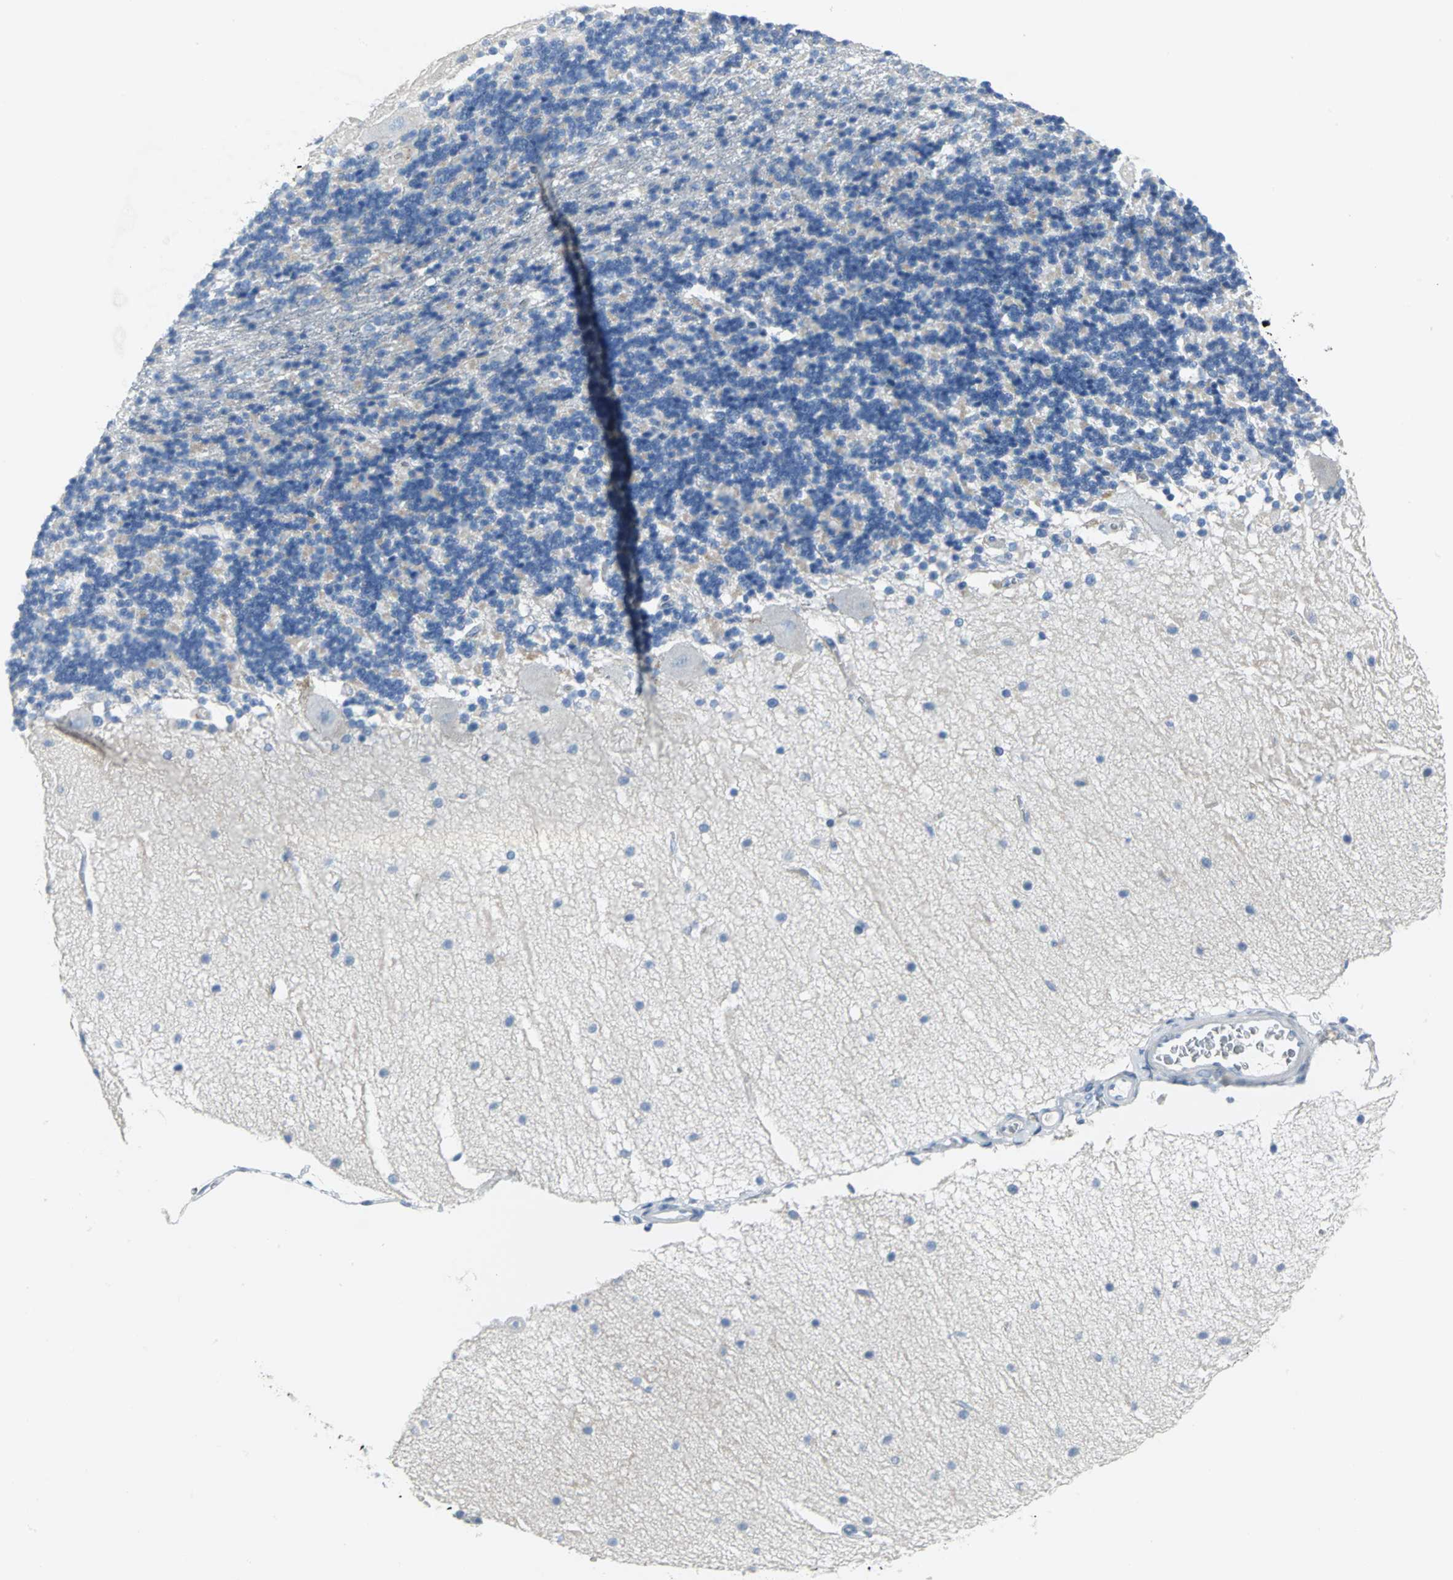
{"staining": {"intensity": "negative", "quantity": "none", "location": "none"}, "tissue": "cerebellum", "cell_type": "Cells in granular layer", "image_type": "normal", "snomed": [{"axis": "morphology", "description": "Normal tissue, NOS"}, {"axis": "topography", "description": "Cerebellum"}], "caption": "IHC image of unremarkable cerebellum: human cerebellum stained with DAB (3,3'-diaminobenzidine) shows no significant protein expression in cells in granular layer.", "gene": "MCM3", "patient": {"sex": "female", "age": 54}}